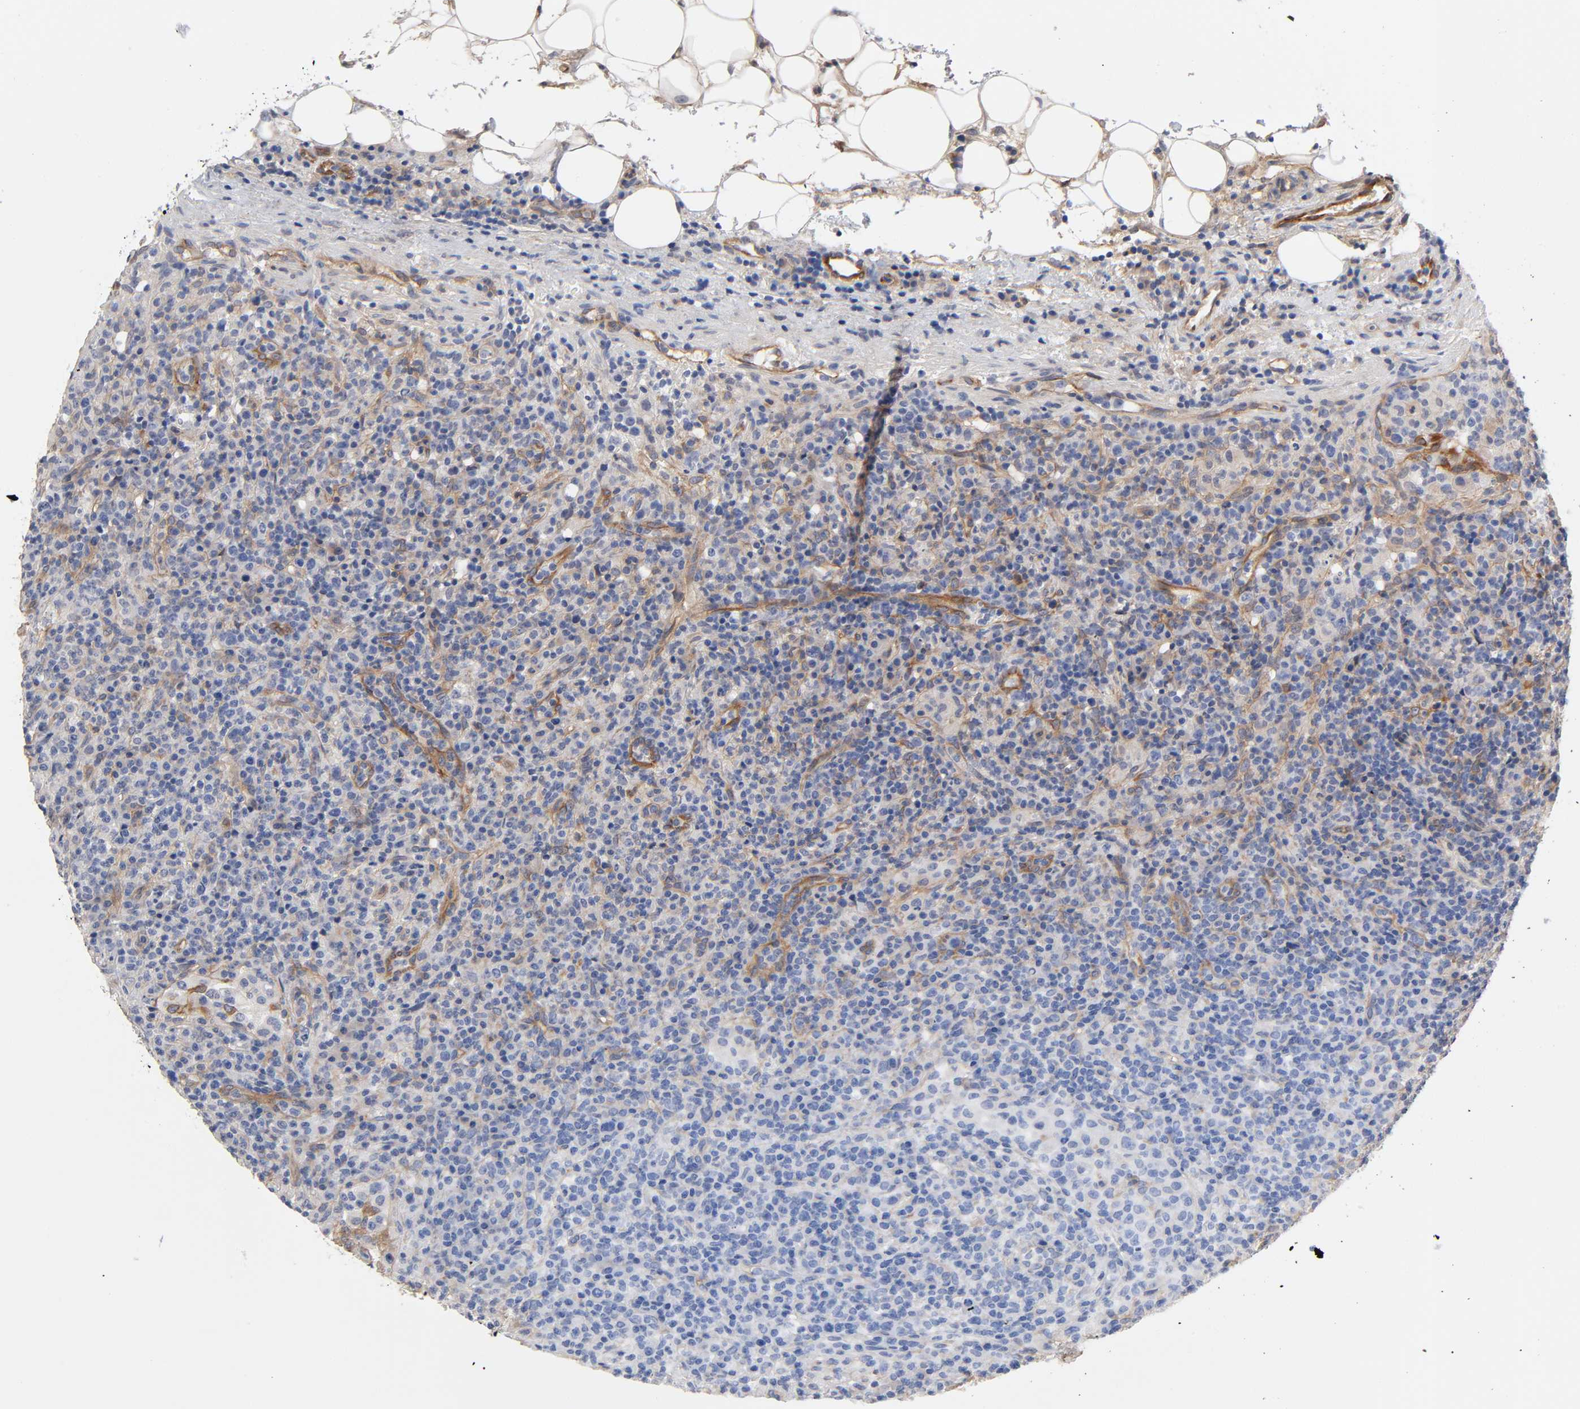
{"staining": {"intensity": "negative", "quantity": "none", "location": "none"}, "tissue": "lymphoma", "cell_type": "Tumor cells", "image_type": "cancer", "snomed": [{"axis": "morphology", "description": "Hodgkin's disease, NOS"}, {"axis": "topography", "description": "Lymph node"}], "caption": "Lymphoma was stained to show a protein in brown. There is no significant positivity in tumor cells.", "gene": "RAB13", "patient": {"sex": "male", "age": 65}}